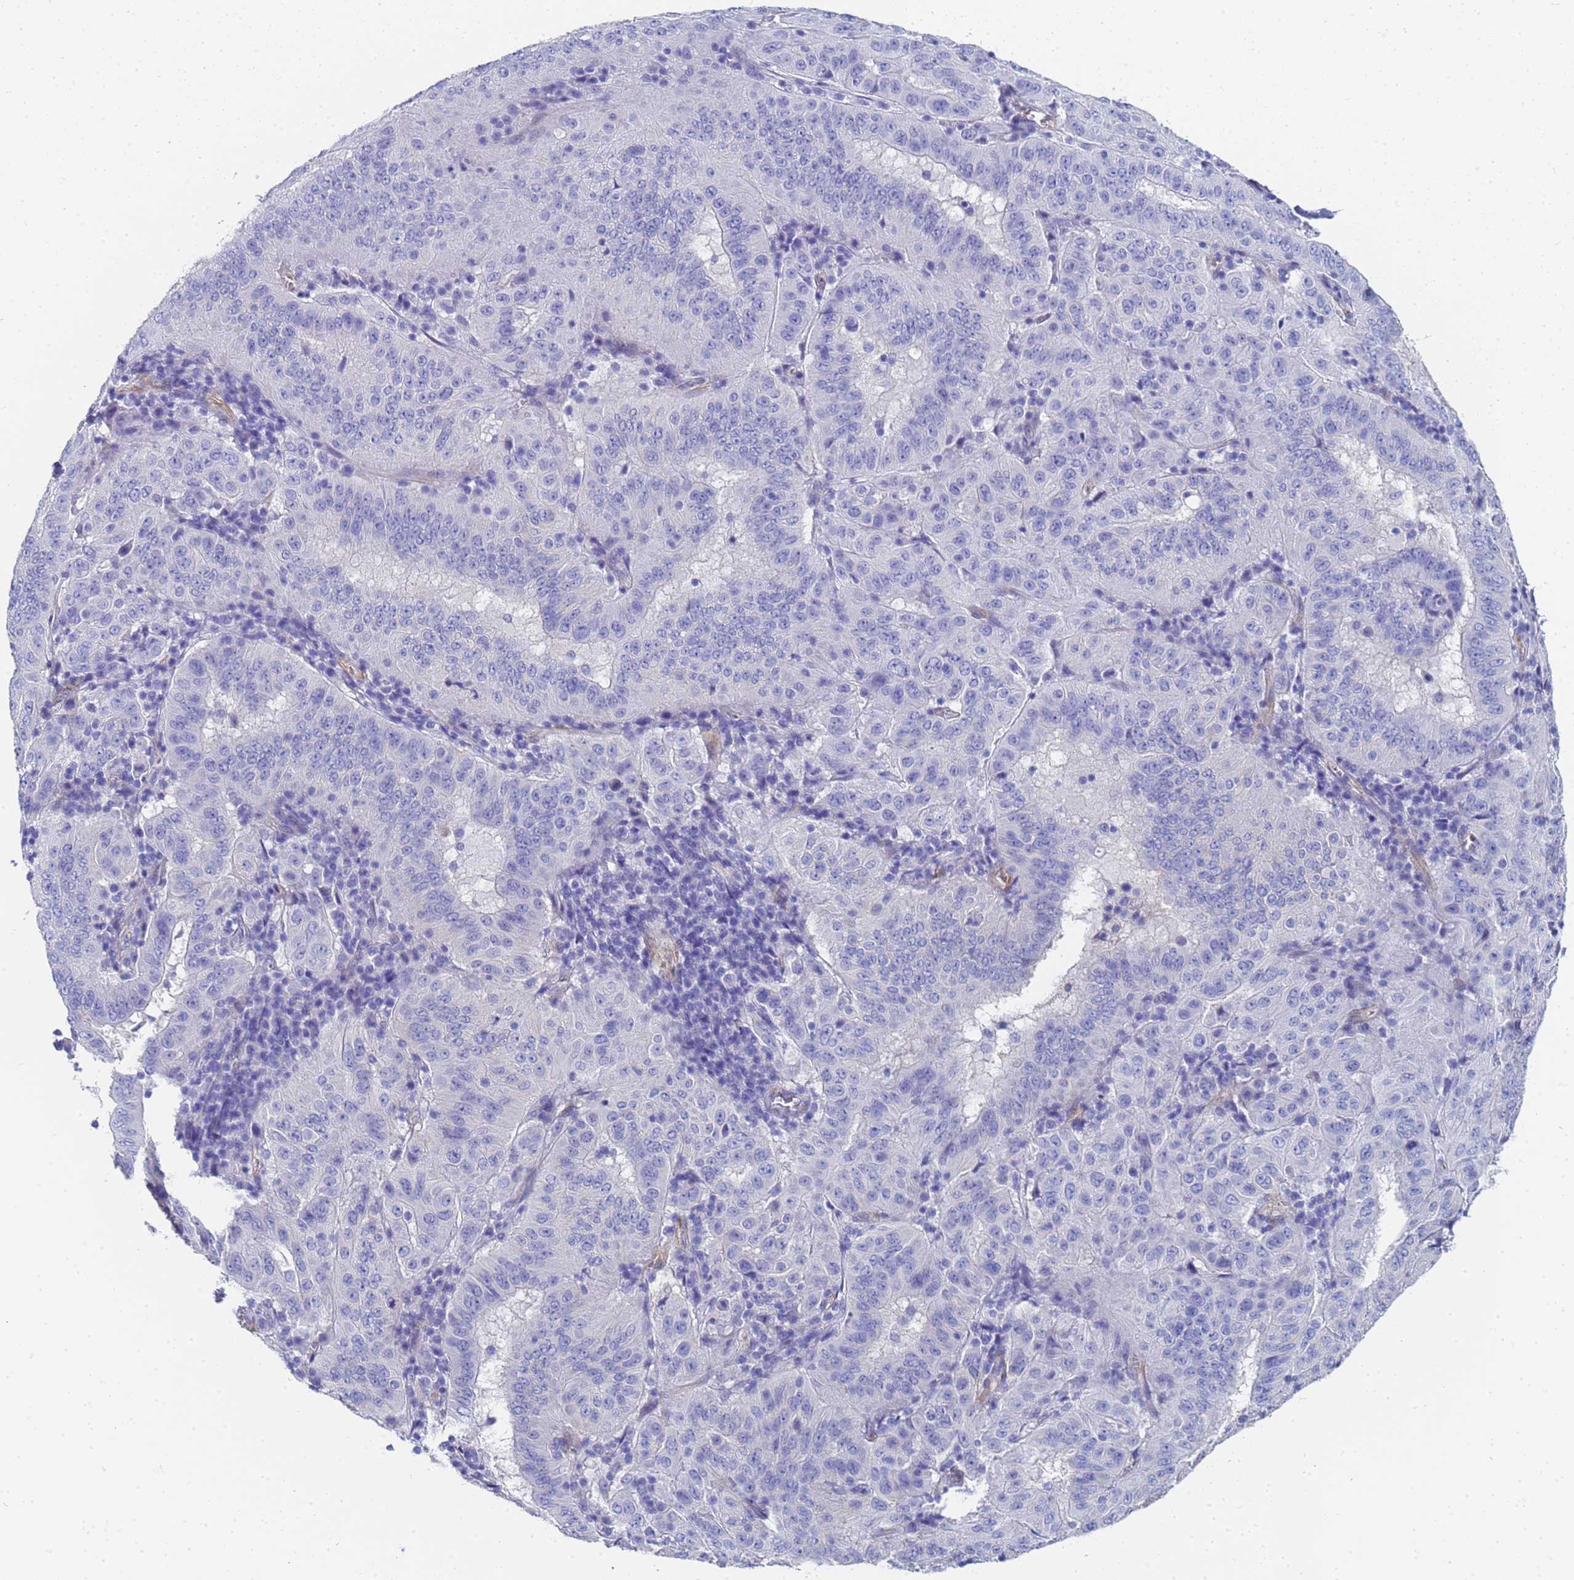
{"staining": {"intensity": "negative", "quantity": "none", "location": "none"}, "tissue": "pancreatic cancer", "cell_type": "Tumor cells", "image_type": "cancer", "snomed": [{"axis": "morphology", "description": "Adenocarcinoma, NOS"}, {"axis": "topography", "description": "Pancreas"}], "caption": "This micrograph is of pancreatic cancer (adenocarcinoma) stained with immunohistochemistry (IHC) to label a protein in brown with the nuclei are counter-stained blue. There is no staining in tumor cells.", "gene": "TUBB1", "patient": {"sex": "male", "age": 63}}